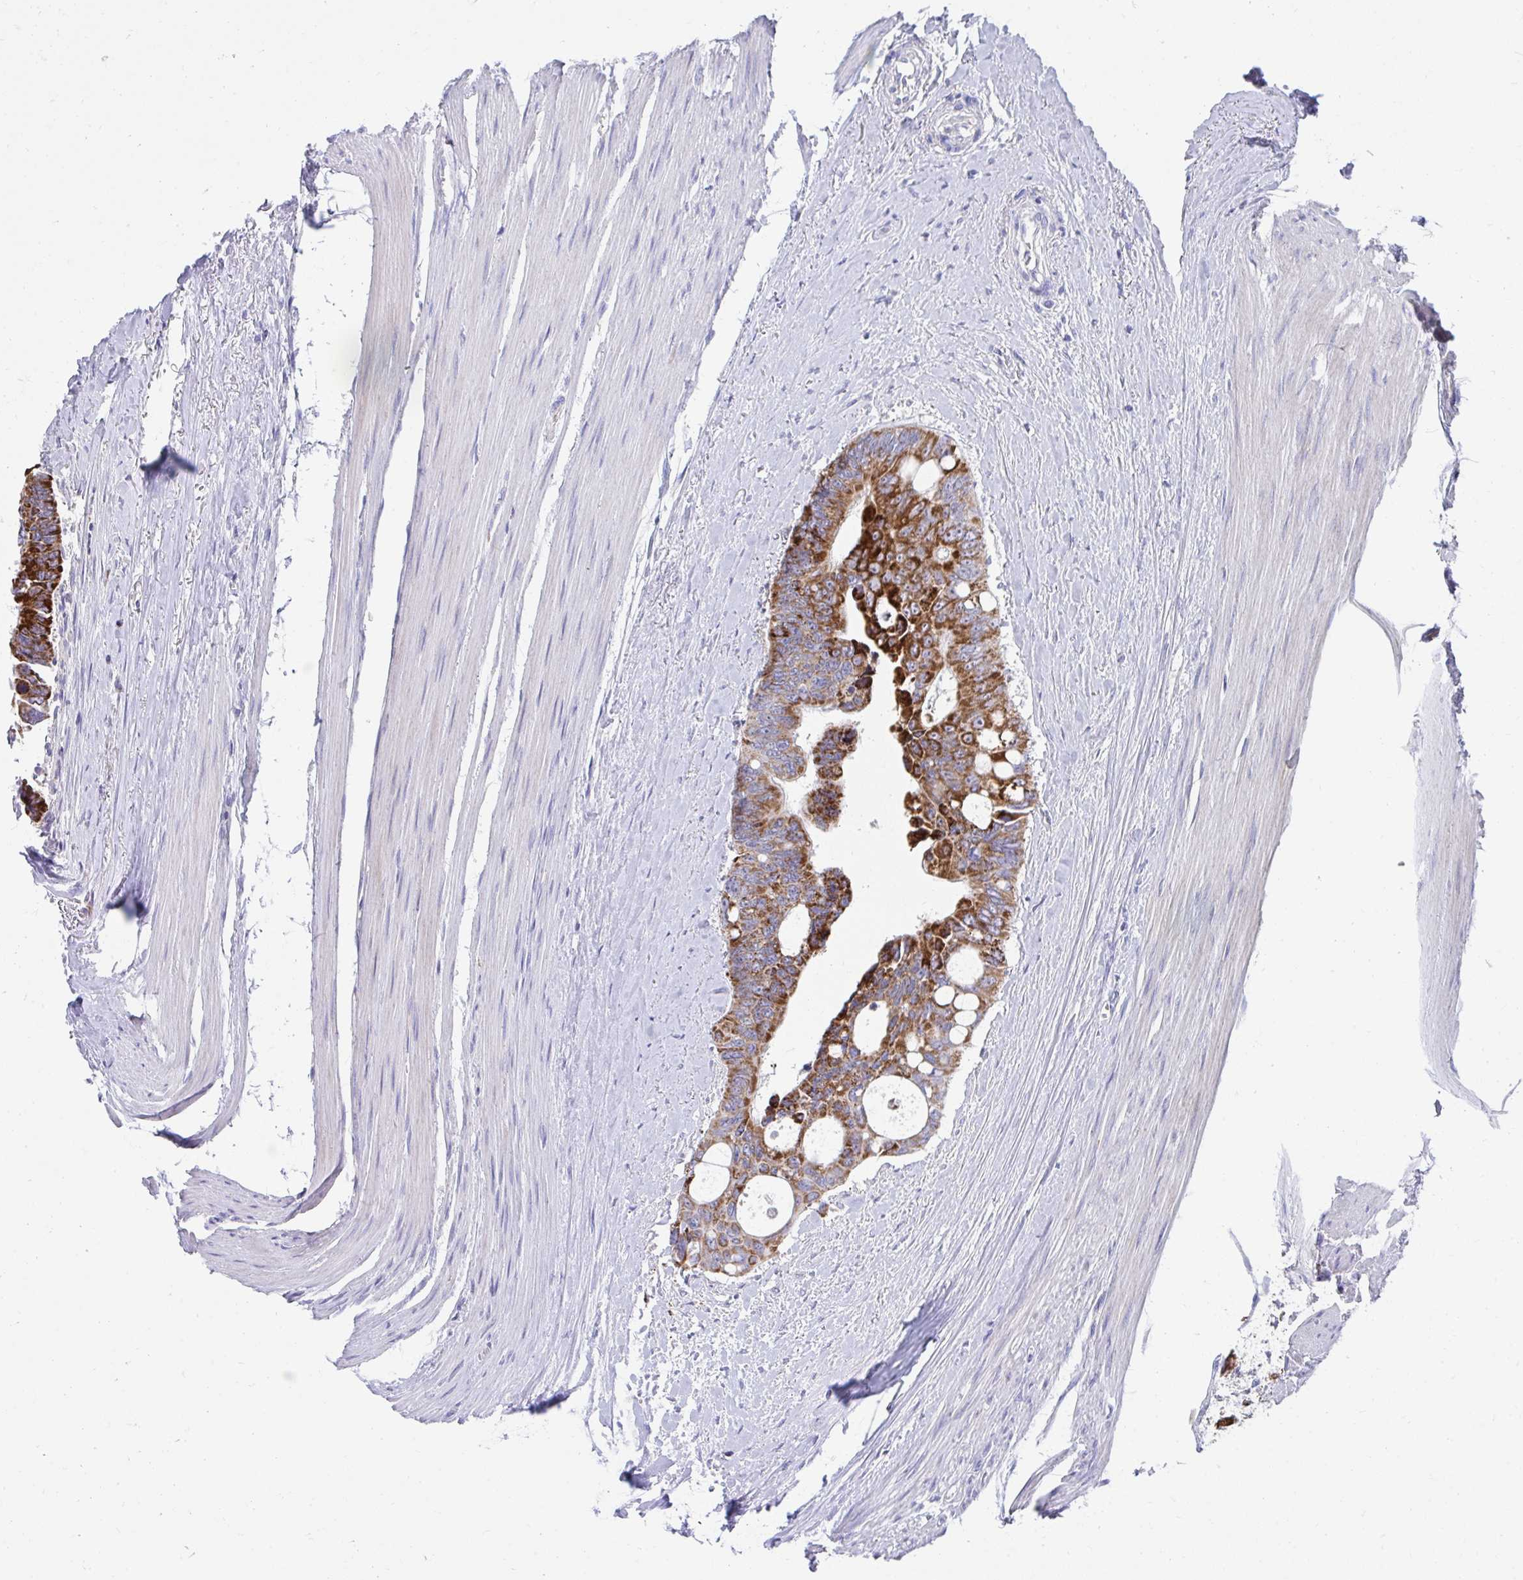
{"staining": {"intensity": "strong", "quantity": "25%-75%", "location": "cytoplasmic/membranous"}, "tissue": "colorectal cancer", "cell_type": "Tumor cells", "image_type": "cancer", "snomed": [{"axis": "morphology", "description": "Adenocarcinoma, NOS"}, {"axis": "topography", "description": "Rectum"}], "caption": "Tumor cells demonstrate high levels of strong cytoplasmic/membranous positivity in about 25%-75% of cells in colorectal adenocarcinoma. The staining is performed using DAB (3,3'-diaminobenzidine) brown chromogen to label protein expression. The nuclei are counter-stained blue using hematoxylin.", "gene": "PRRG3", "patient": {"sex": "male", "age": 76}}